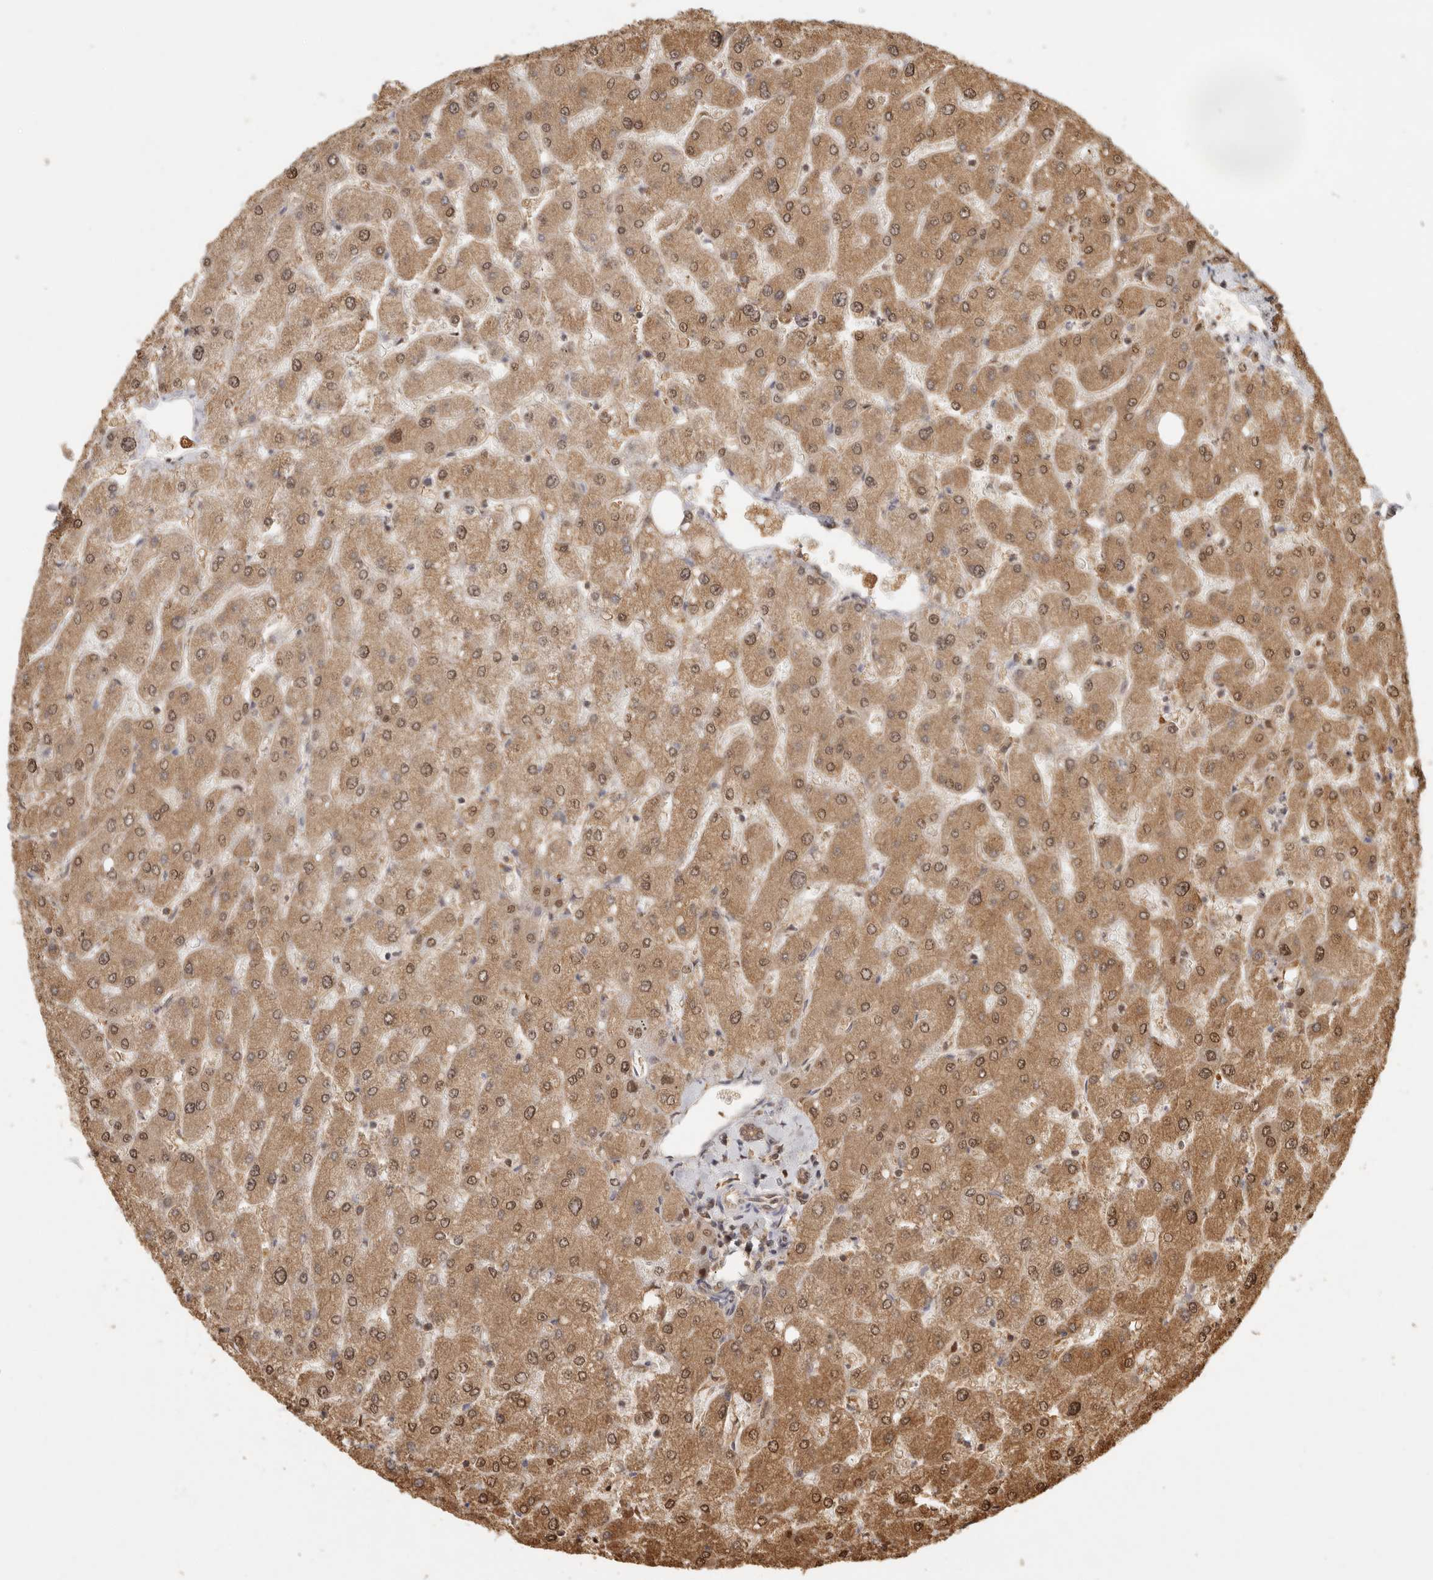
{"staining": {"intensity": "moderate", "quantity": ">75%", "location": "cytoplasmic/membranous"}, "tissue": "liver", "cell_type": "Cholangiocytes", "image_type": "normal", "snomed": [{"axis": "morphology", "description": "Normal tissue, NOS"}, {"axis": "topography", "description": "Liver"}], "caption": "A histopathology image of human liver stained for a protein exhibits moderate cytoplasmic/membranous brown staining in cholangiocytes.", "gene": "PSMA5", "patient": {"sex": "male", "age": 55}}